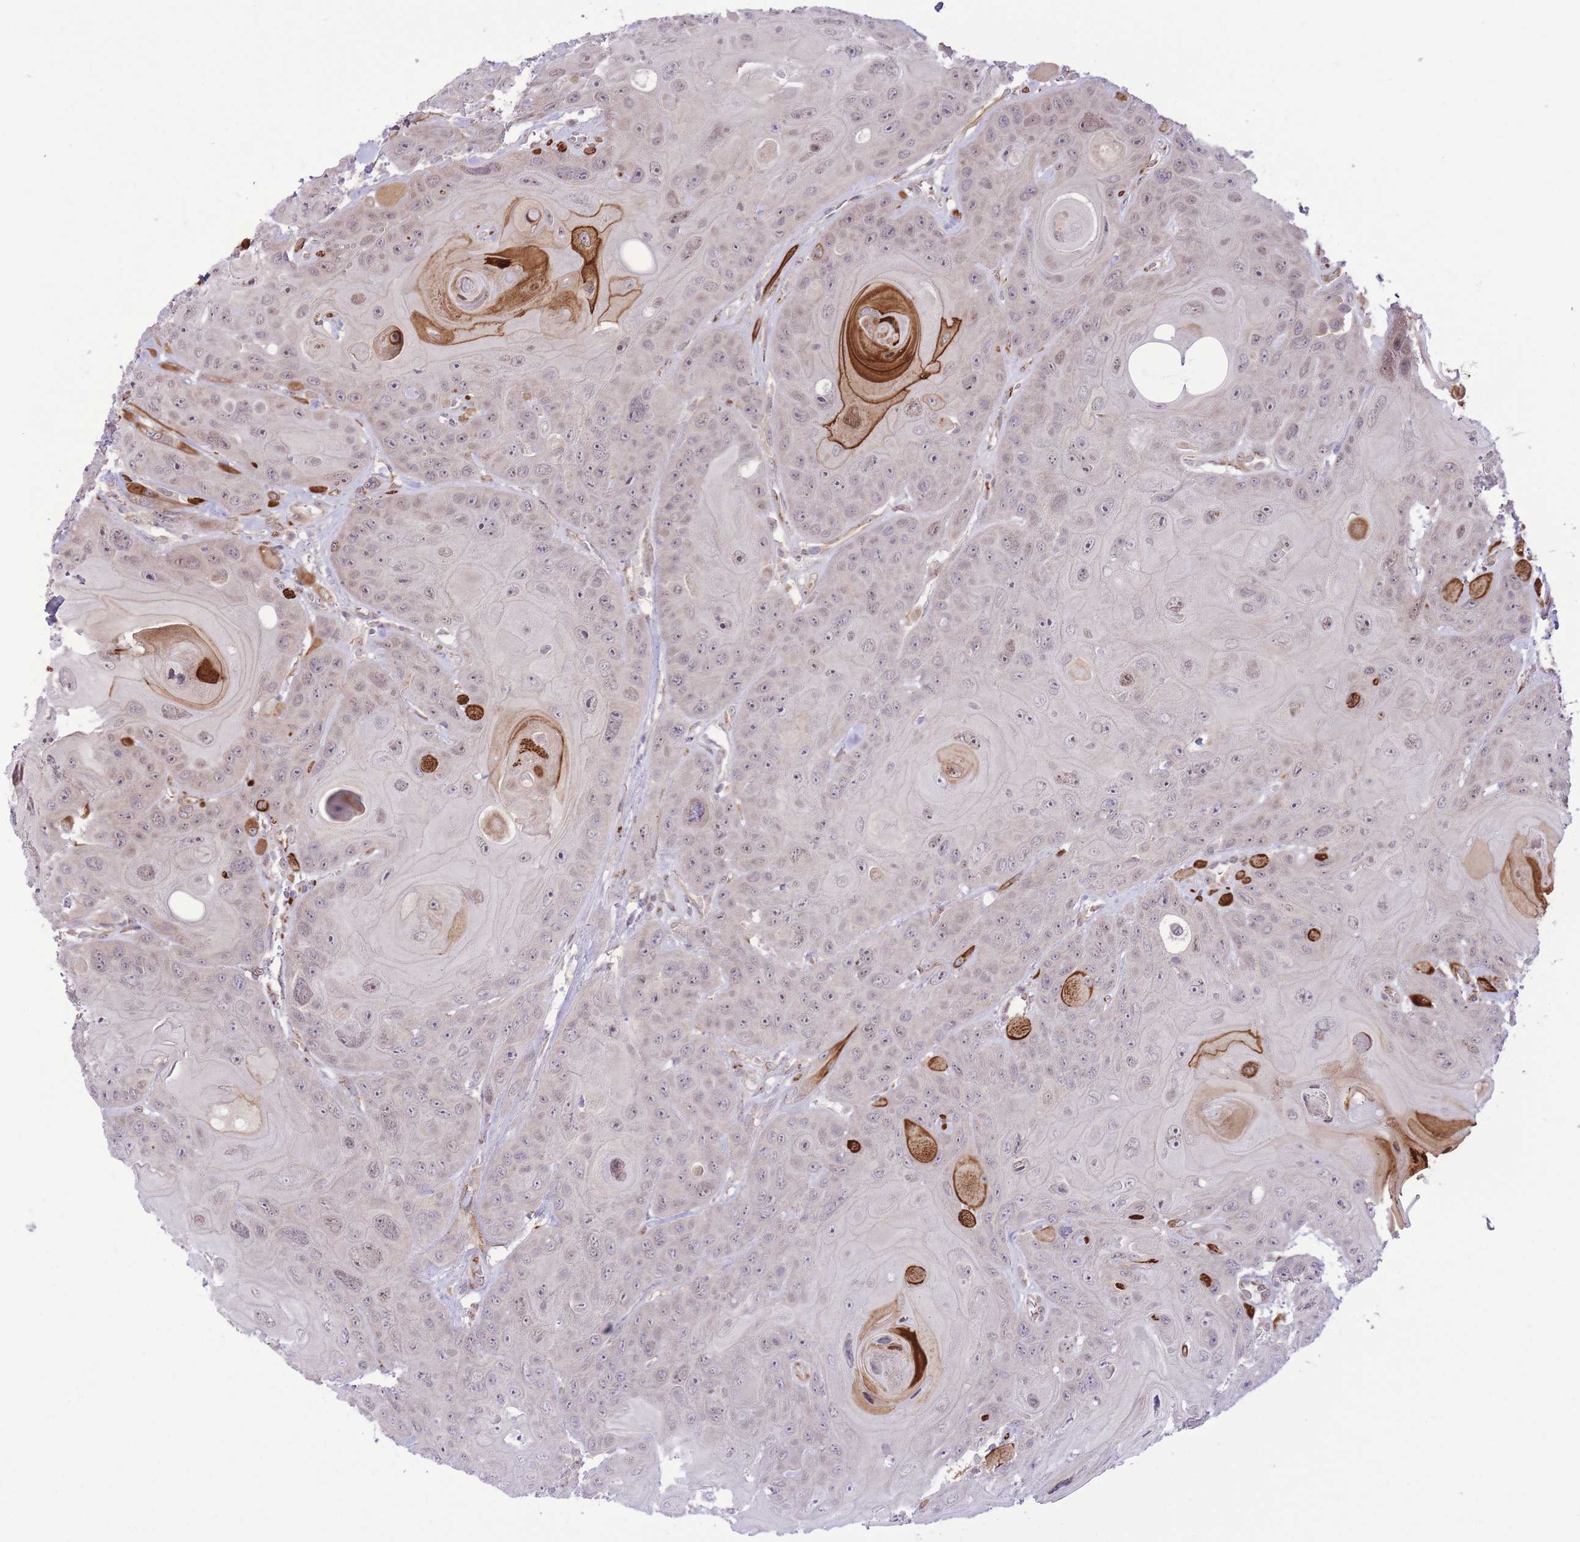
{"staining": {"intensity": "negative", "quantity": "none", "location": "none"}, "tissue": "head and neck cancer", "cell_type": "Tumor cells", "image_type": "cancer", "snomed": [{"axis": "morphology", "description": "Squamous cell carcinoma, NOS"}, {"axis": "topography", "description": "Head-Neck"}], "caption": "The micrograph exhibits no significant staining in tumor cells of squamous cell carcinoma (head and neck).", "gene": "ZBED5", "patient": {"sex": "female", "age": 59}}